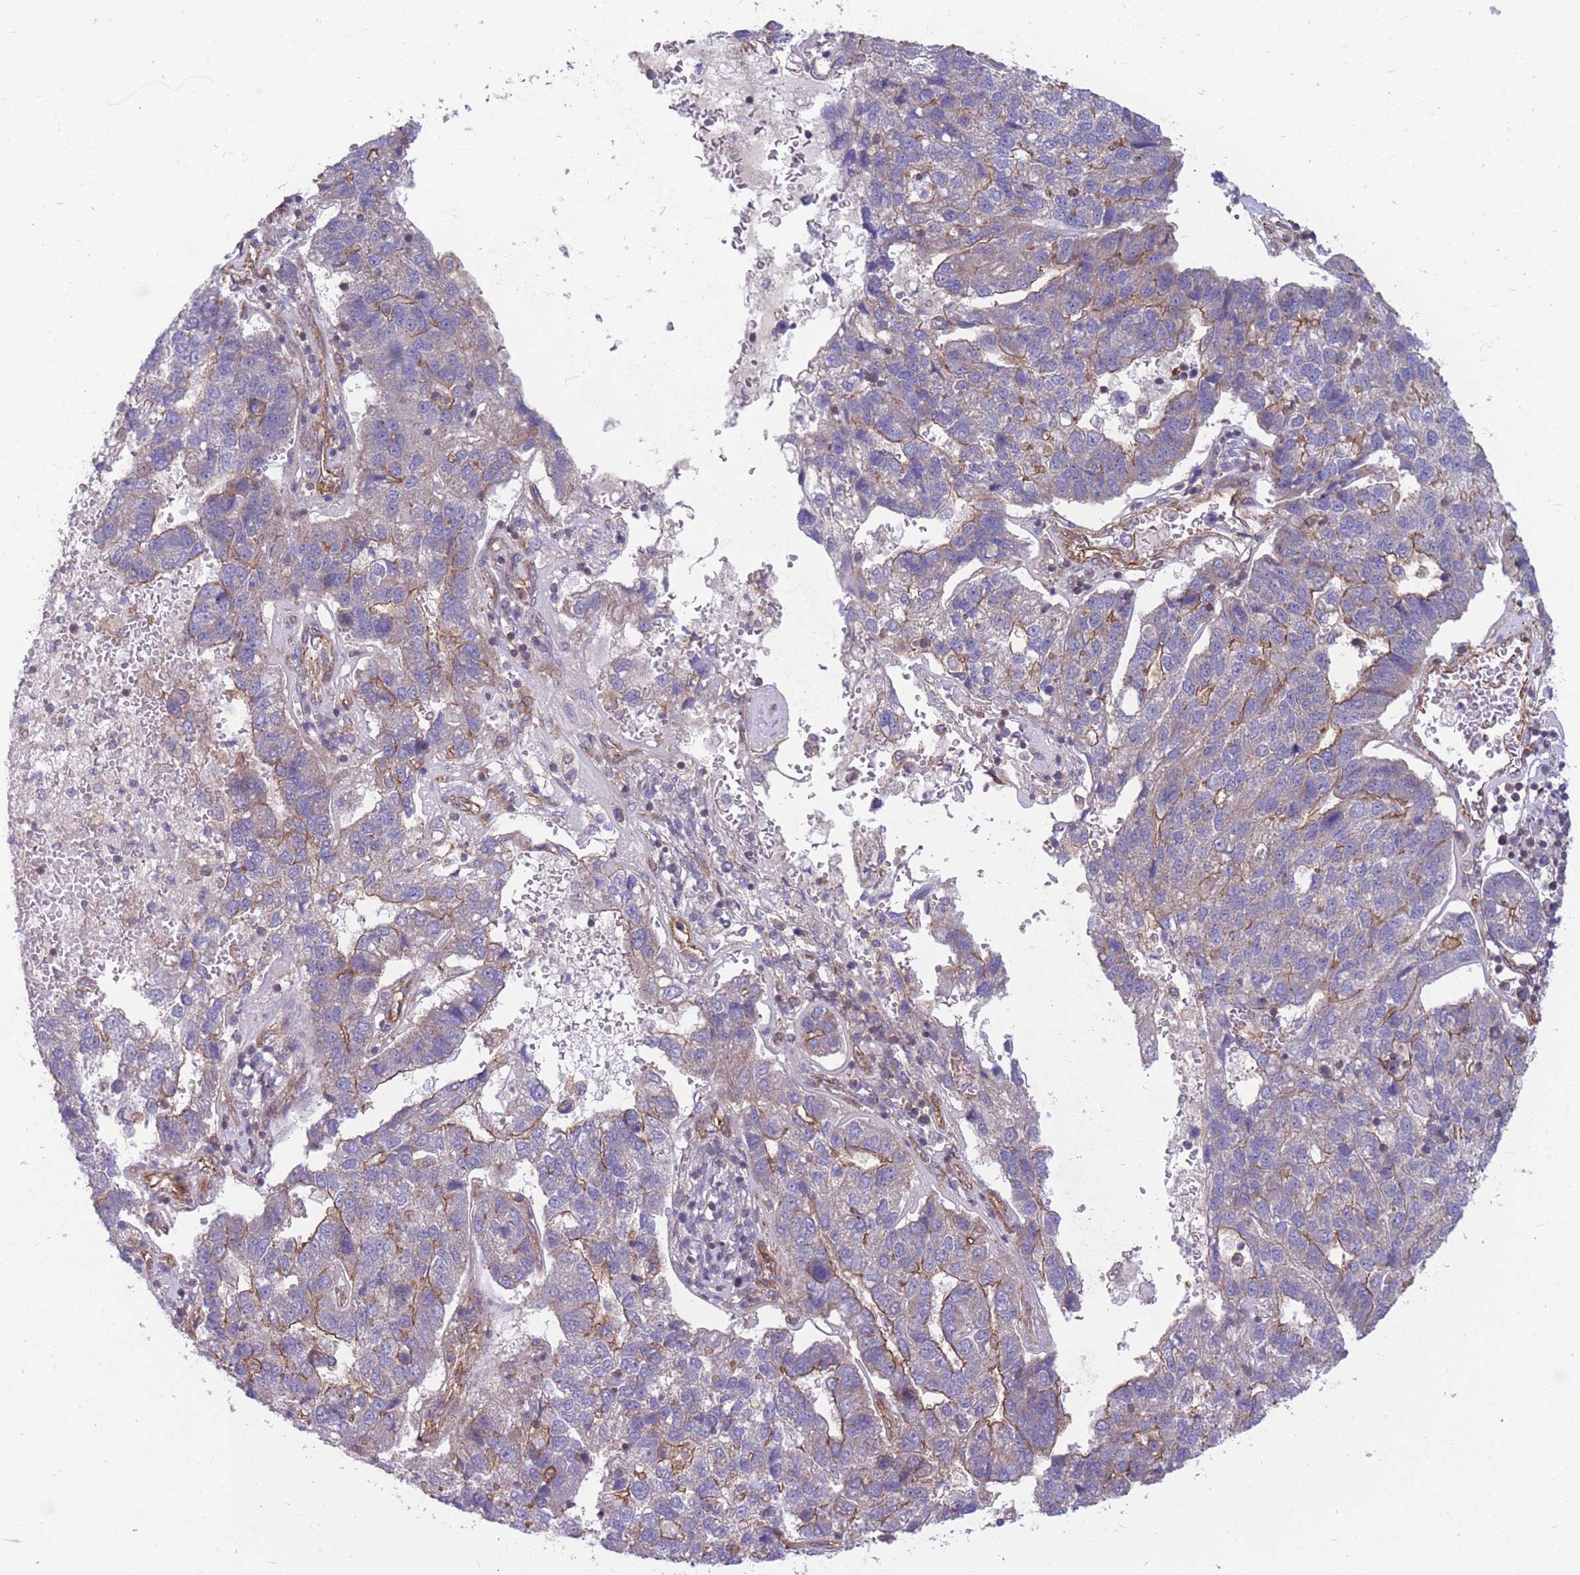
{"staining": {"intensity": "moderate", "quantity": "25%-75%", "location": "cytoplasmic/membranous"}, "tissue": "pancreatic cancer", "cell_type": "Tumor cells", "image_type": "cancer", "snomed": [{"axis": "morphology", "description": "Adenocarcinoma, NOS"}, {"axis": "topography", "description": "Pancreas"}], "caption": "DAB (3,3'-diaminobenzidine) immunohistochemical staining of pancreatic adenocarcinoma reveals moderate cytoplasmic/membranous protein staining in approximately 25%-75% of tumor cells. Nuclei are stained in blue.", "gene": "GGA1", "patient": {"sex": "female", "age": 61}}